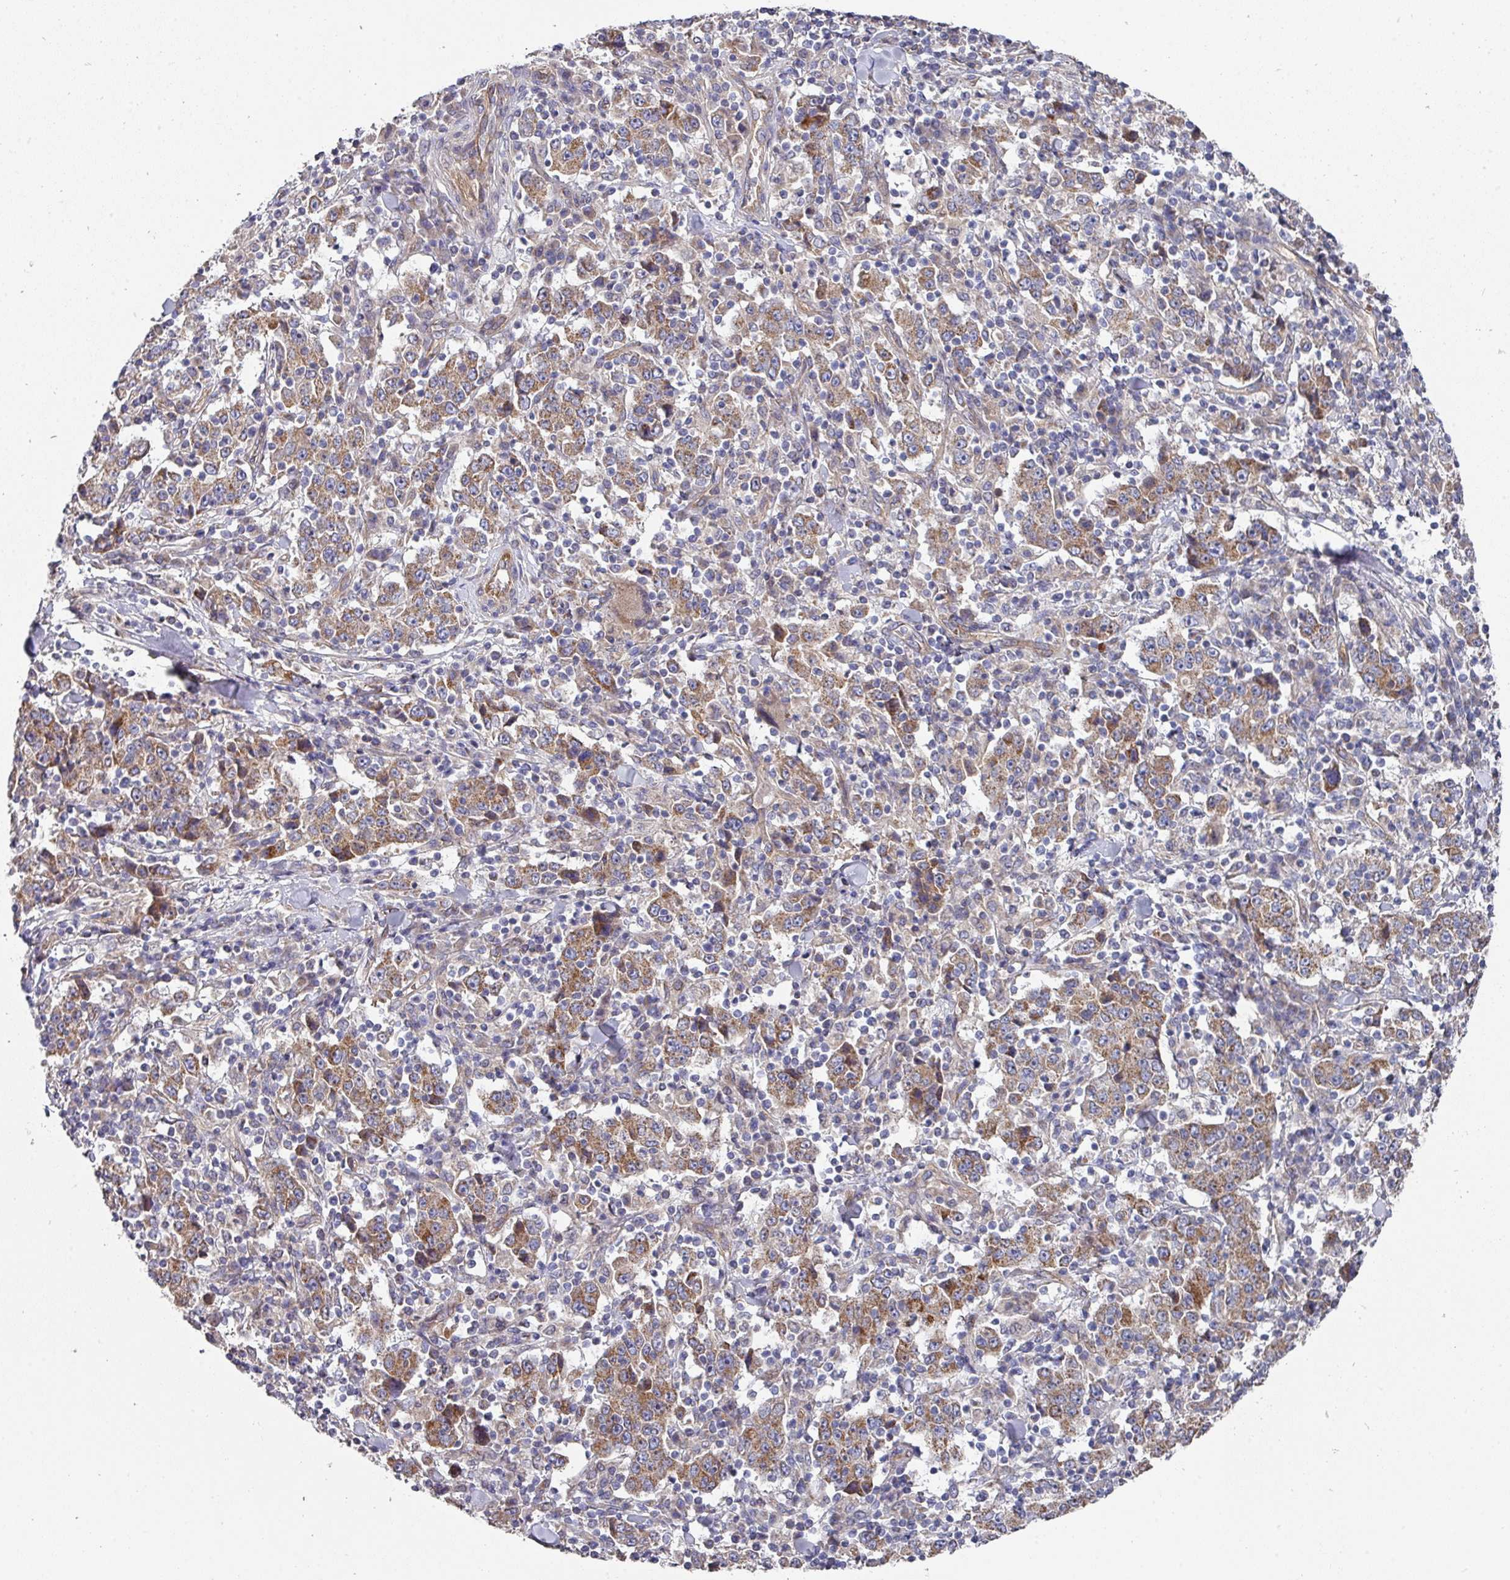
{"staining": {"intensity": "moderate", "quantity": ">75%", "location": "cytoplasmic/membranous"}, "tissue": "stomach cancer", "cell_type": "Tumor cells", "image_type": "cancer", "snomed": [{"axis": "morphology", "description": "Normal tissue, NOS"}, {"axis": "morphology", "description": "Adenocarcinoma, NOS"}, {"axis": "topography", "description": "Stomach, upper"}, {"axis": "topography", "description": "Stomach"}], "caption": "A brown stain shows moderate cytoplasmic/membranous staining of a protein in stomach cancer tumor cells.", "gene": "DCAF12L2", "patient": {"sex": "male", "age": 59}}